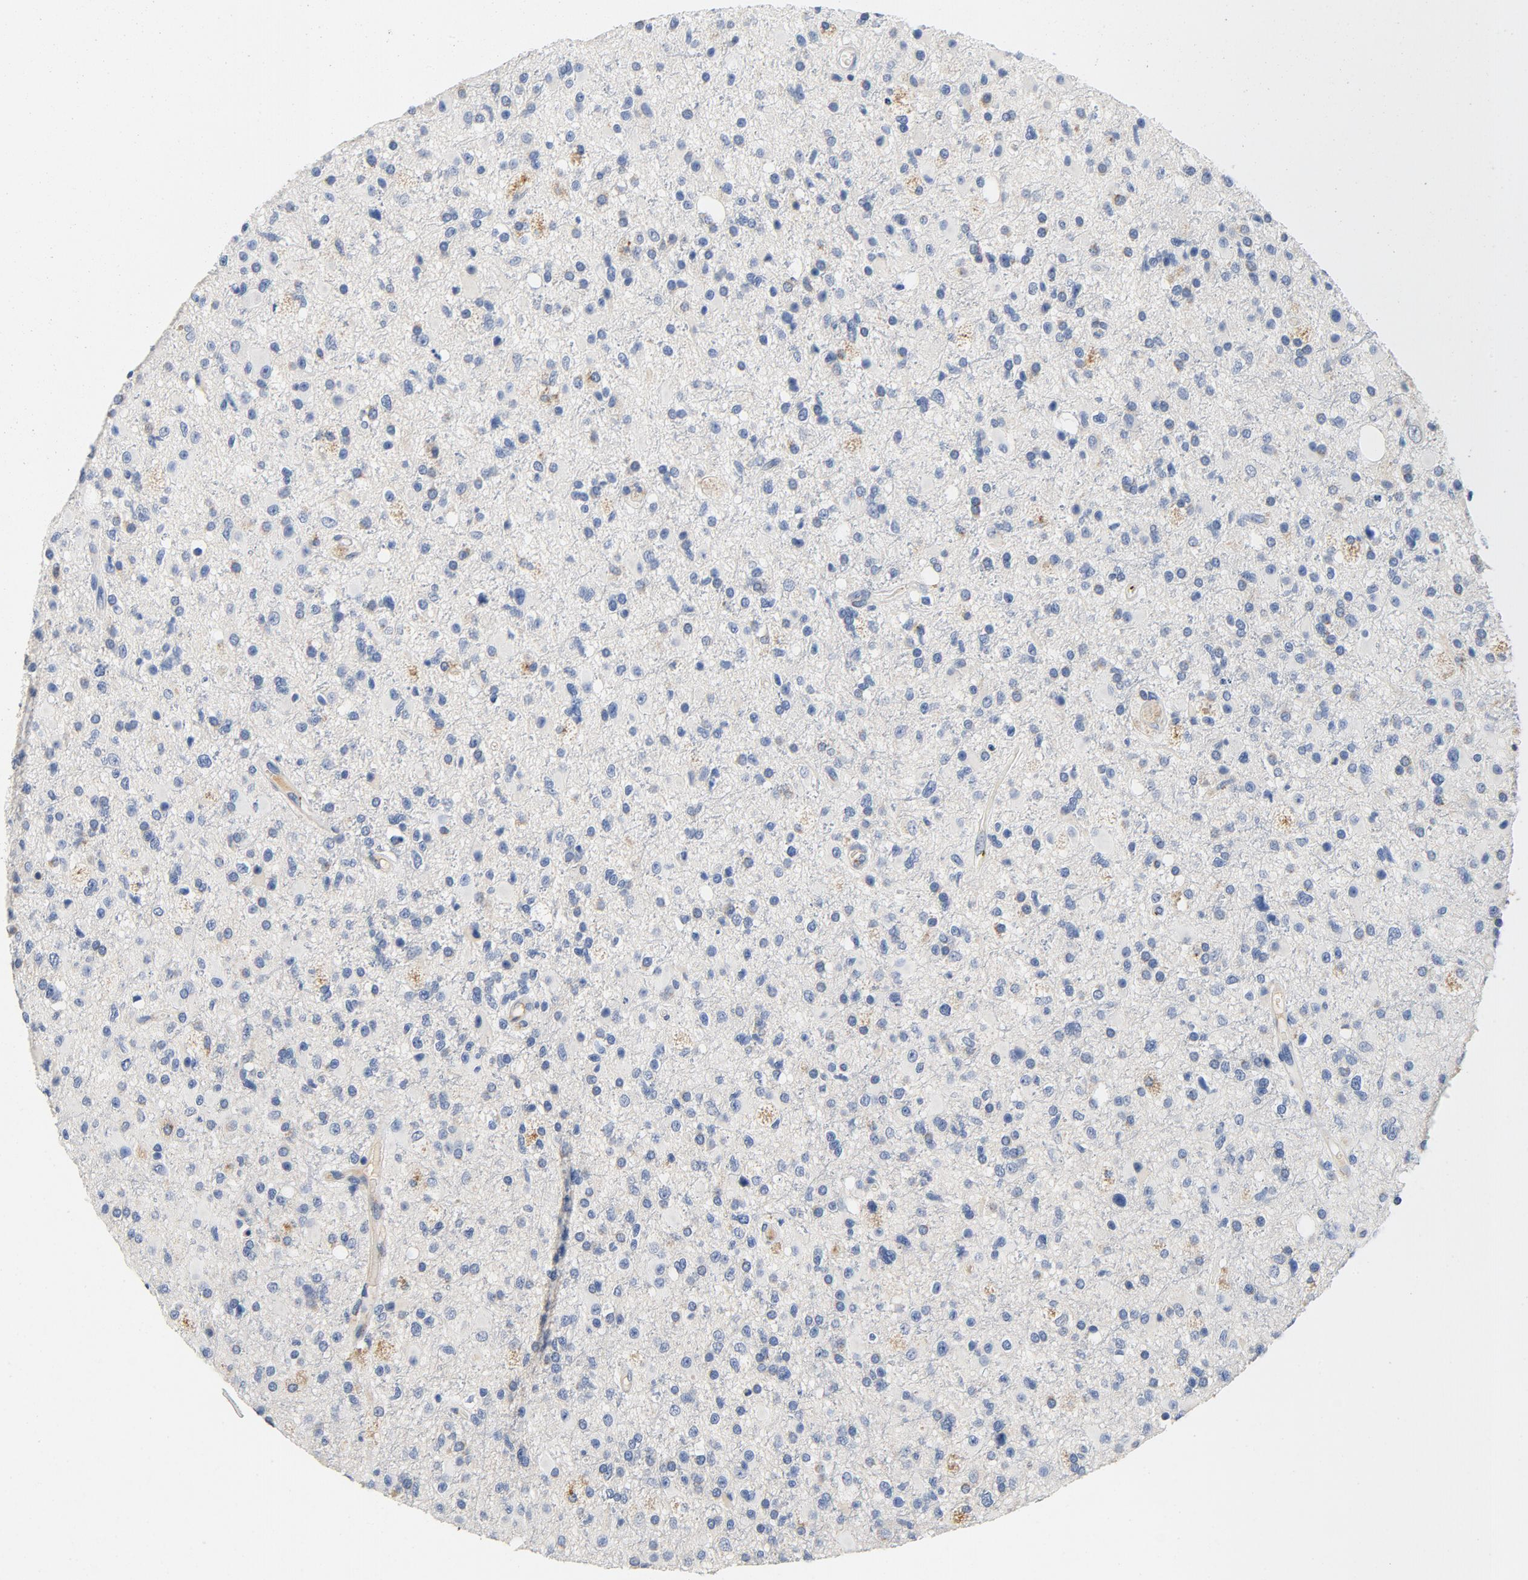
{"staining": {"intensity": "negative", "quantity": "none", "location": "none"}, "tissue": "glioma", "cell_type": "Tumor cells", "image_type": "cancer", "snomed": [{"axis": "morphology", "description": "Glioma, malignant, High grade"}, {"axis": "topography", "description": "Brain"}], "caption": "Protein analysis of glioma shows no significant expression in tumor cells.", "gene": "LMAN2", "patient": {"sex": "male", "age": 33}}